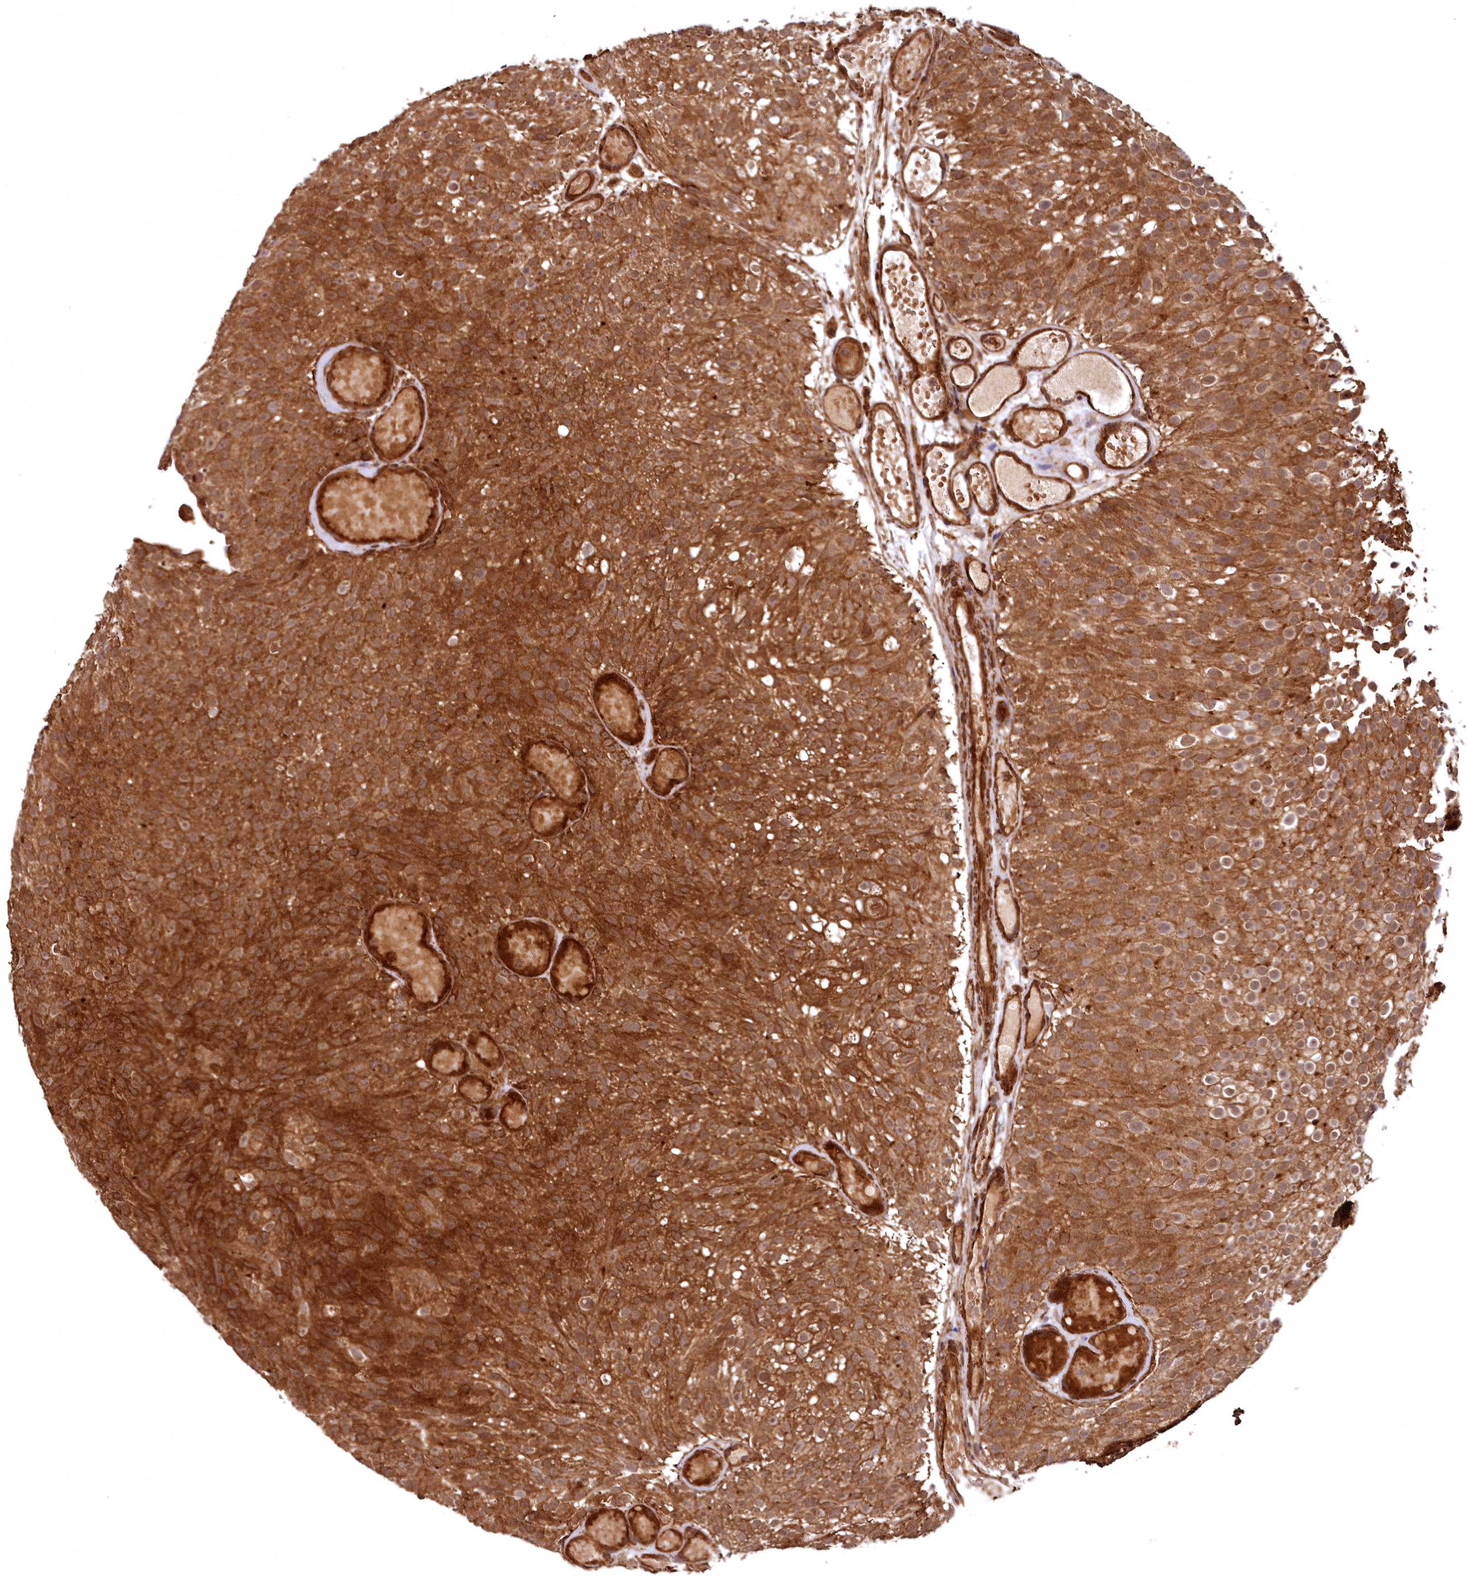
{"staining": {"intensity": "strong", "quantity": ">75%", "location": "cytoplasmic/membranous"}, "tissue": "urothelial cancer", "cell_type": "Tumor cells", "image_type": "cancer", "snomed": [{"axis": "morphology", "description": "Urothelial carcinoma, Low grade"}, {"axis": "topography", "description": "Urinary bladder"}], "caption": "A micrograph of human urothelial carcinoma (low-grade) stained for a protein shows strong cytoplasmic/membranous brown staining in tumor cells.", "gene": "STUB1", "patient": {"sex": "male", "age": 78}}